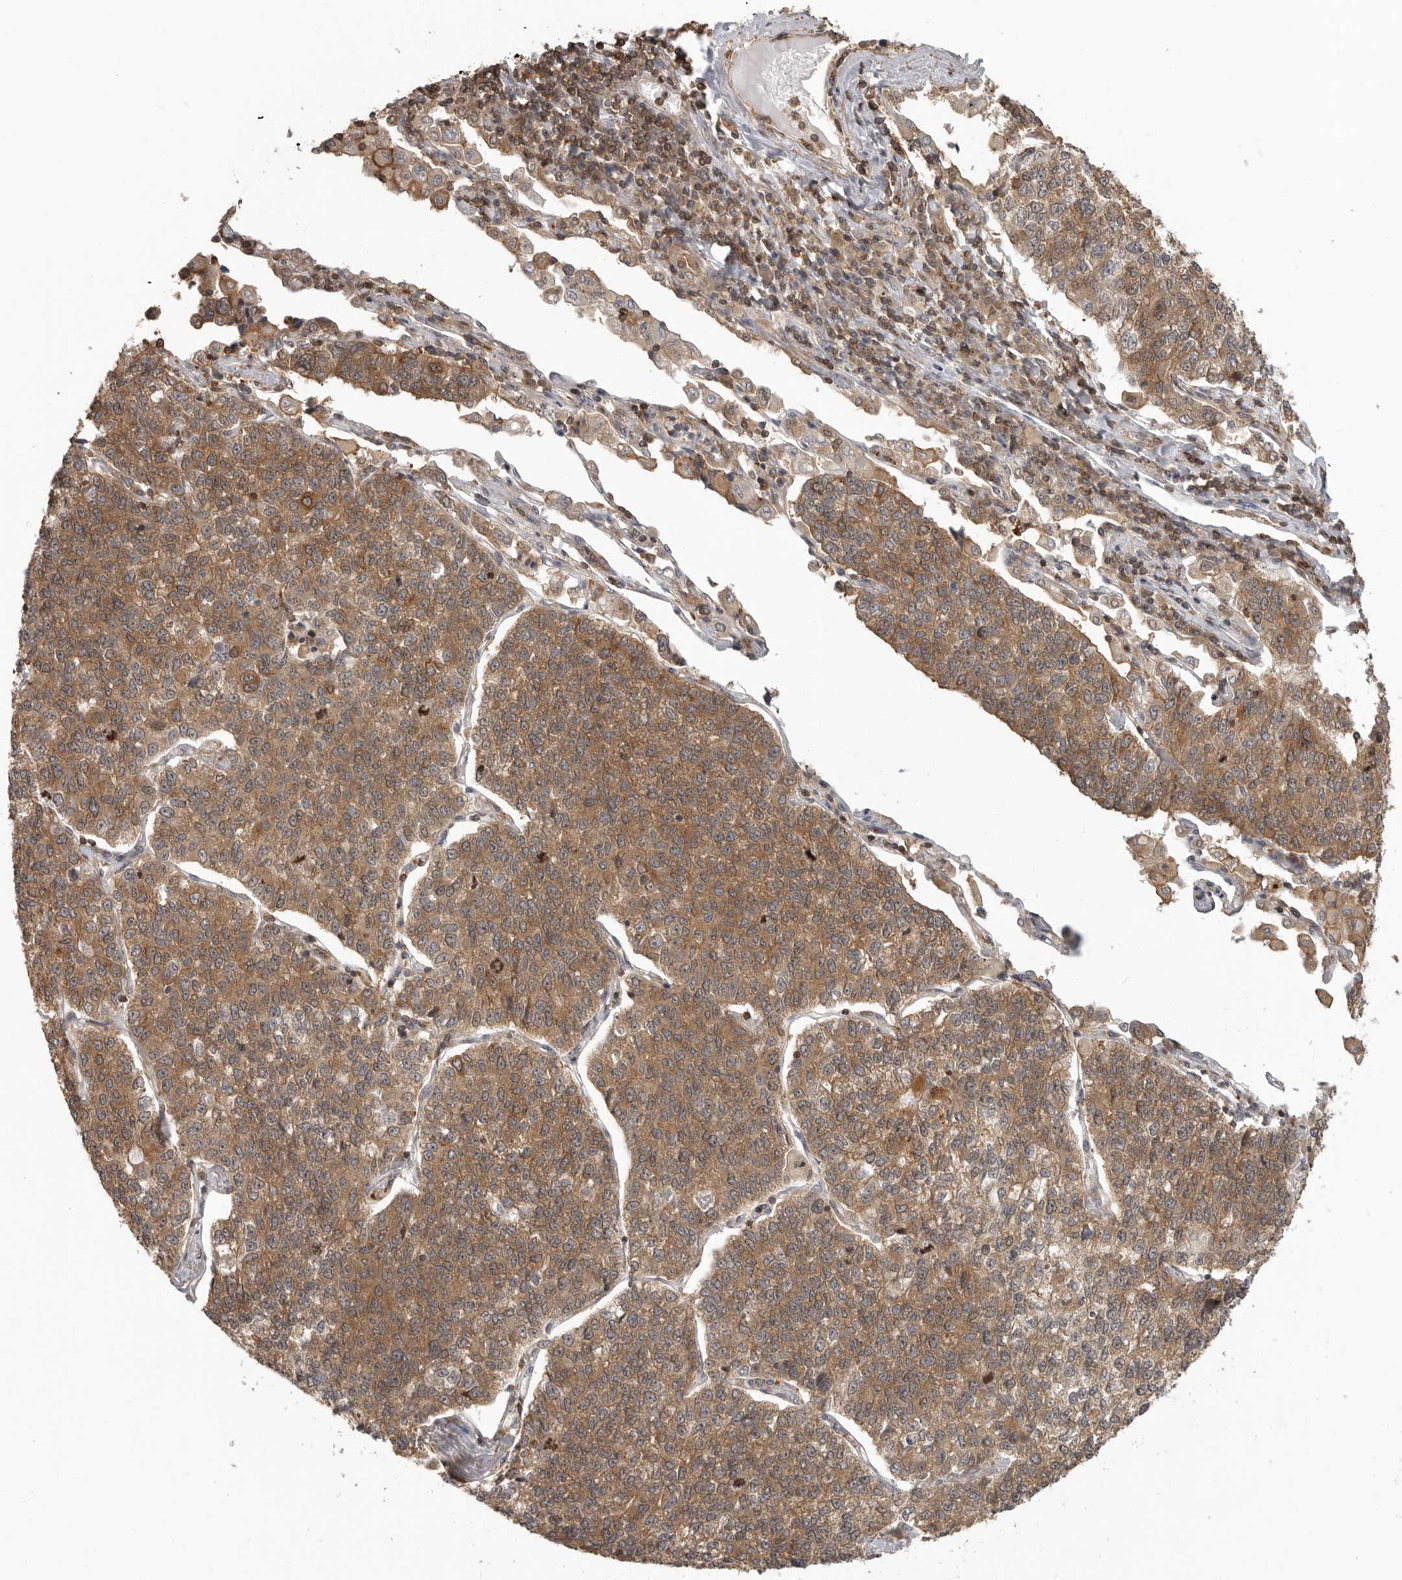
{"staining": {"intensity": "moderate", "quantity": ">75%", "location": "cytoplasmic/membranous"}, "tissue": "lung cancer", "cell_type": "Tumor cells", "image_type": "cancer", "snomed": [{"axis": "morphology", "description": "Adenocarcinoma, NOS"}, {"axis": "topography", "description": "Lung"}], "caption": "Lung adenocarcinoma was stained to show a protein in brown. There is medium levels of moderate cytoplasmic/membranous staining in about >75% of tumor cells.", "gene": "ERN1", "patient": {"sex": "male", "age": 49}}